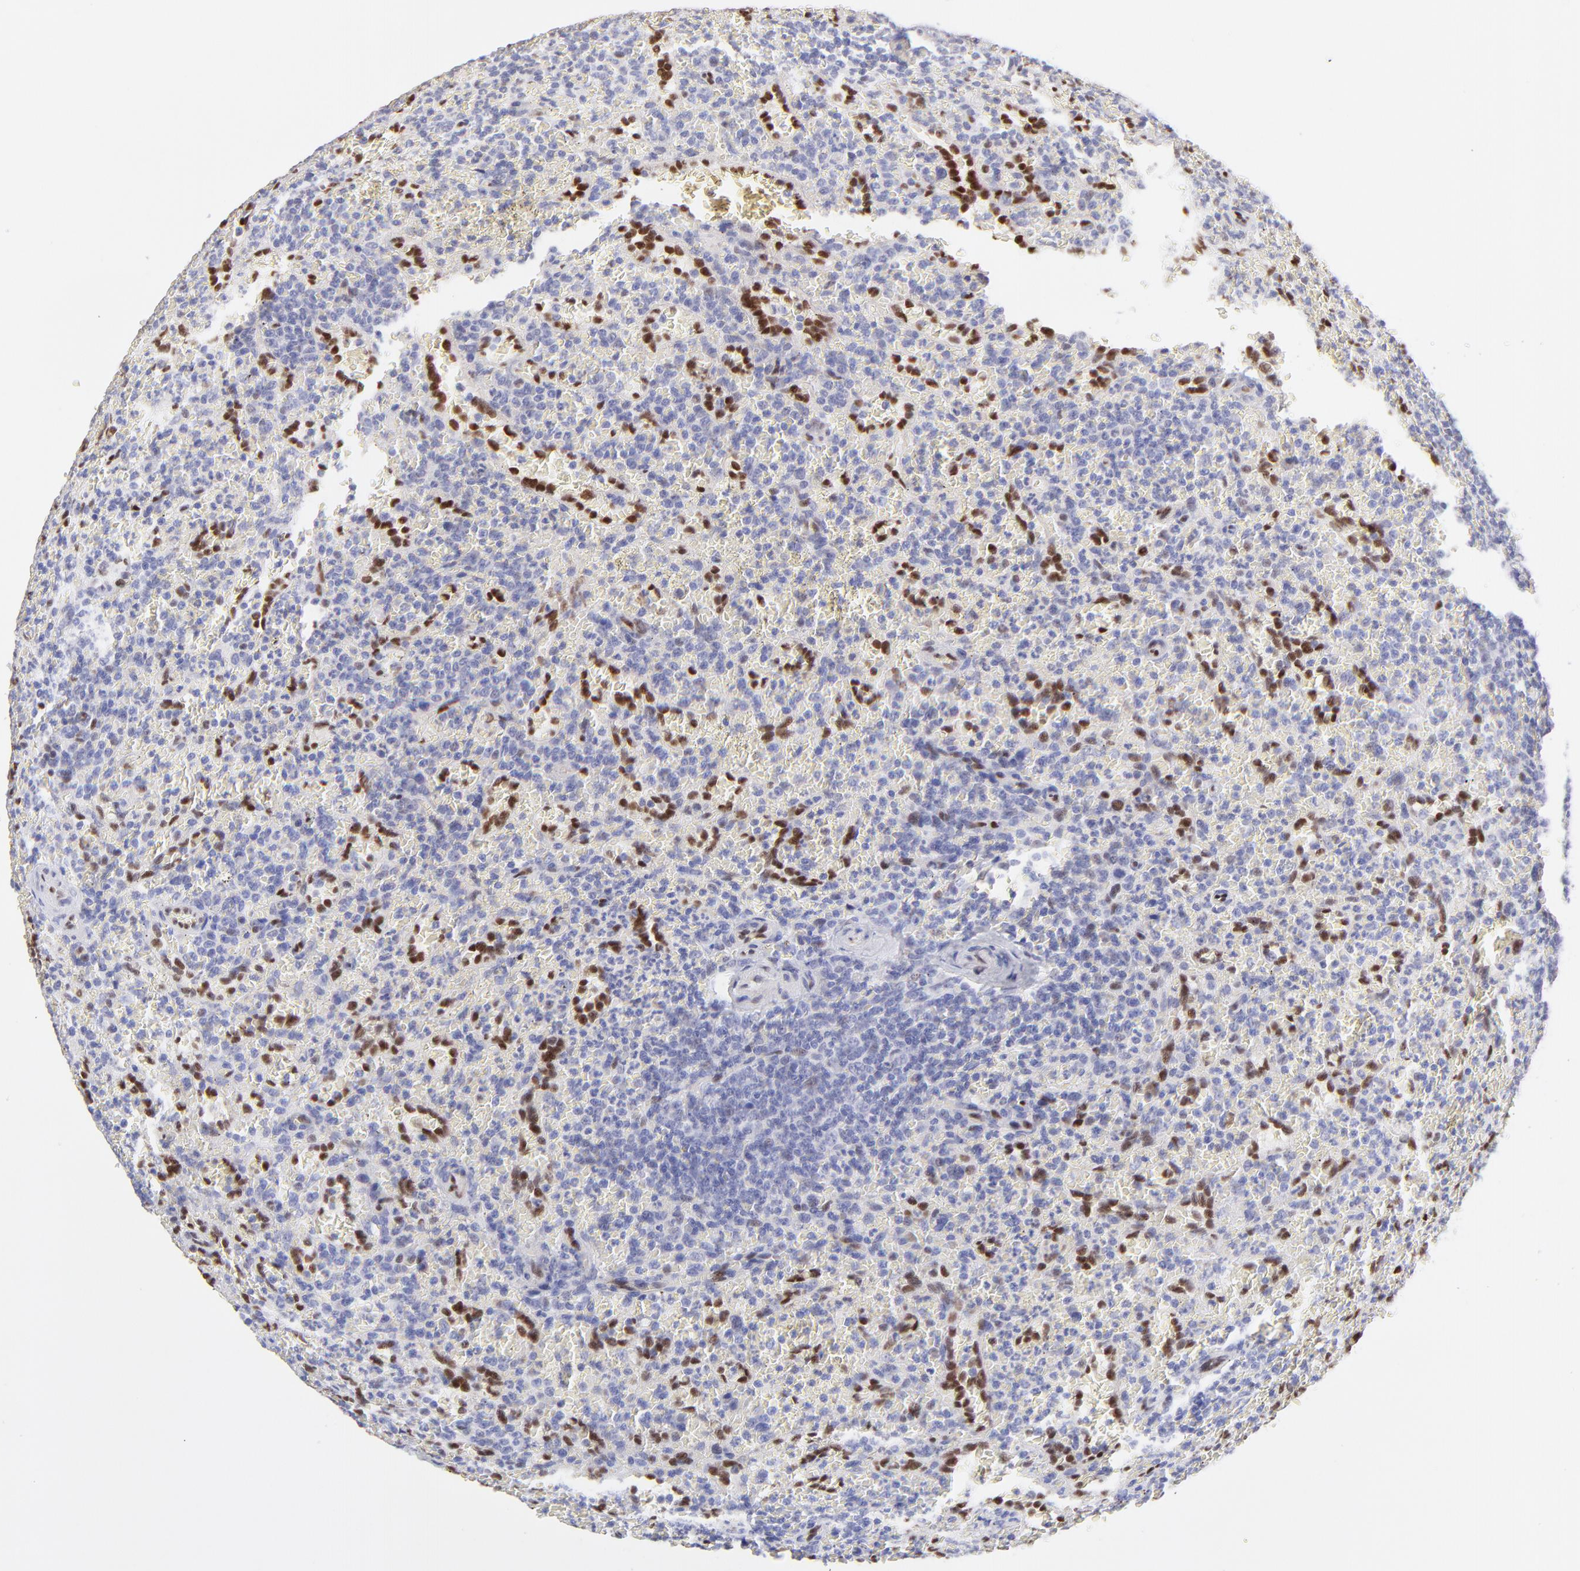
{"staining": {"intensity": "negative", "quantity": "none", "location": "none"}, "tissue": "lymphoma", "cell_type": "Tumor cells", "image_type": "cancer", "snomed": [{"axis": "morphology", "description": "Malignant lymphoma, non-Hodgkin's type, Low grade"}, {"axis": "topography", "description": "Spleen"}], "caption": "Protein analysis of malignant lymphoma, non-Hodgkin's type (low-grade) reveals no significant expression in tumor cells.", "gene": "KLF4", "patient": {"sex": "female", "age": 64}}